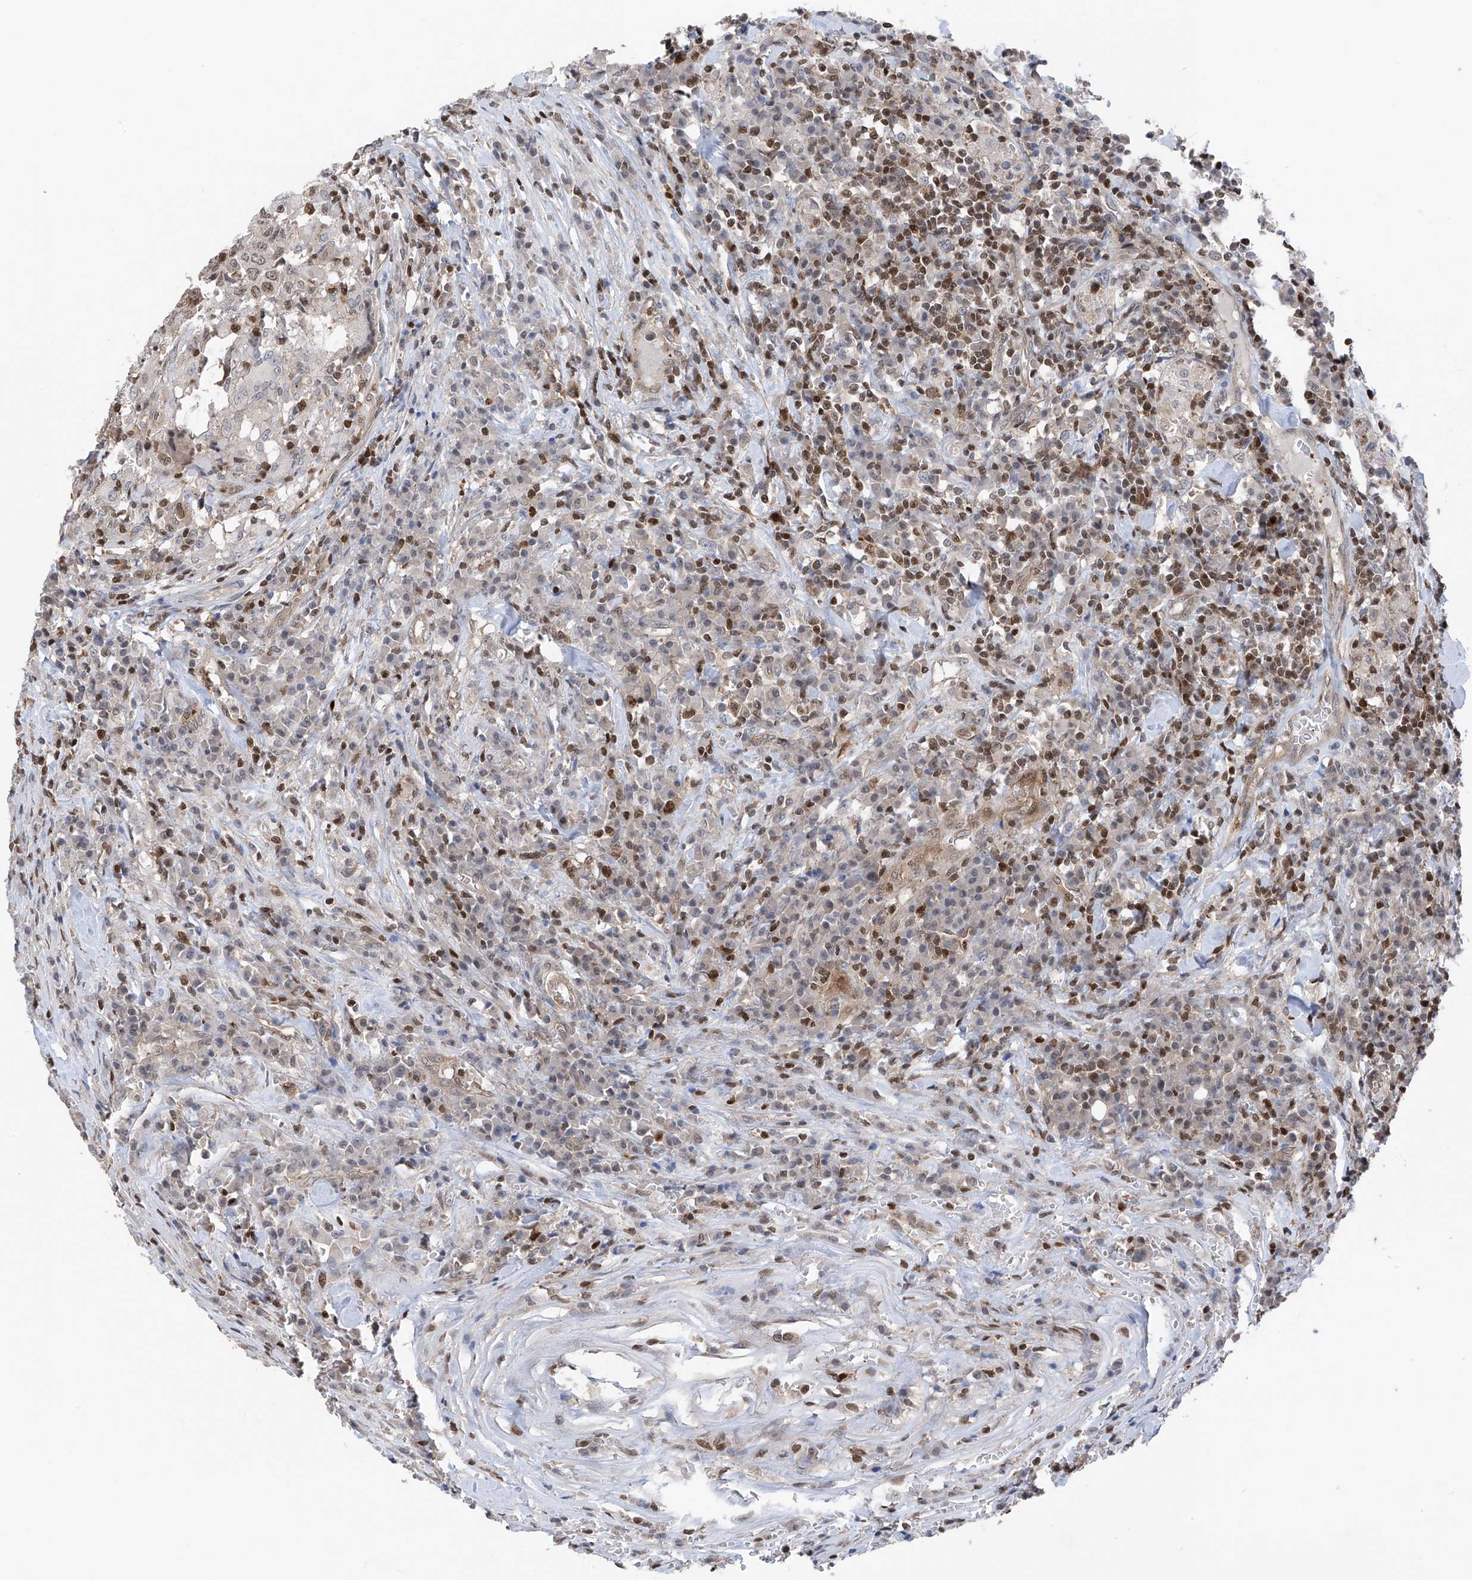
{"staining": {"intensity": "weak", "quantity": "25%-75%", "location": "nuclear"}, "tissue": "head and neck cancer", "cell_type": "Tumor cells", "image_type": "cancer", "snomed": [{"axis": "morphology", "description": "Squamous cell carcinoma, NOS"}, {"axis": "topography", "description": "Head-Neck"}], "caption": "Protein staining displays weak nuclear staining in approximately 25%-75% of tumor cells in head and neck cancer (squamous cell carcinoma).", "gene": "DNAJC9", "patient": {"sex": "male", "age": 66}}